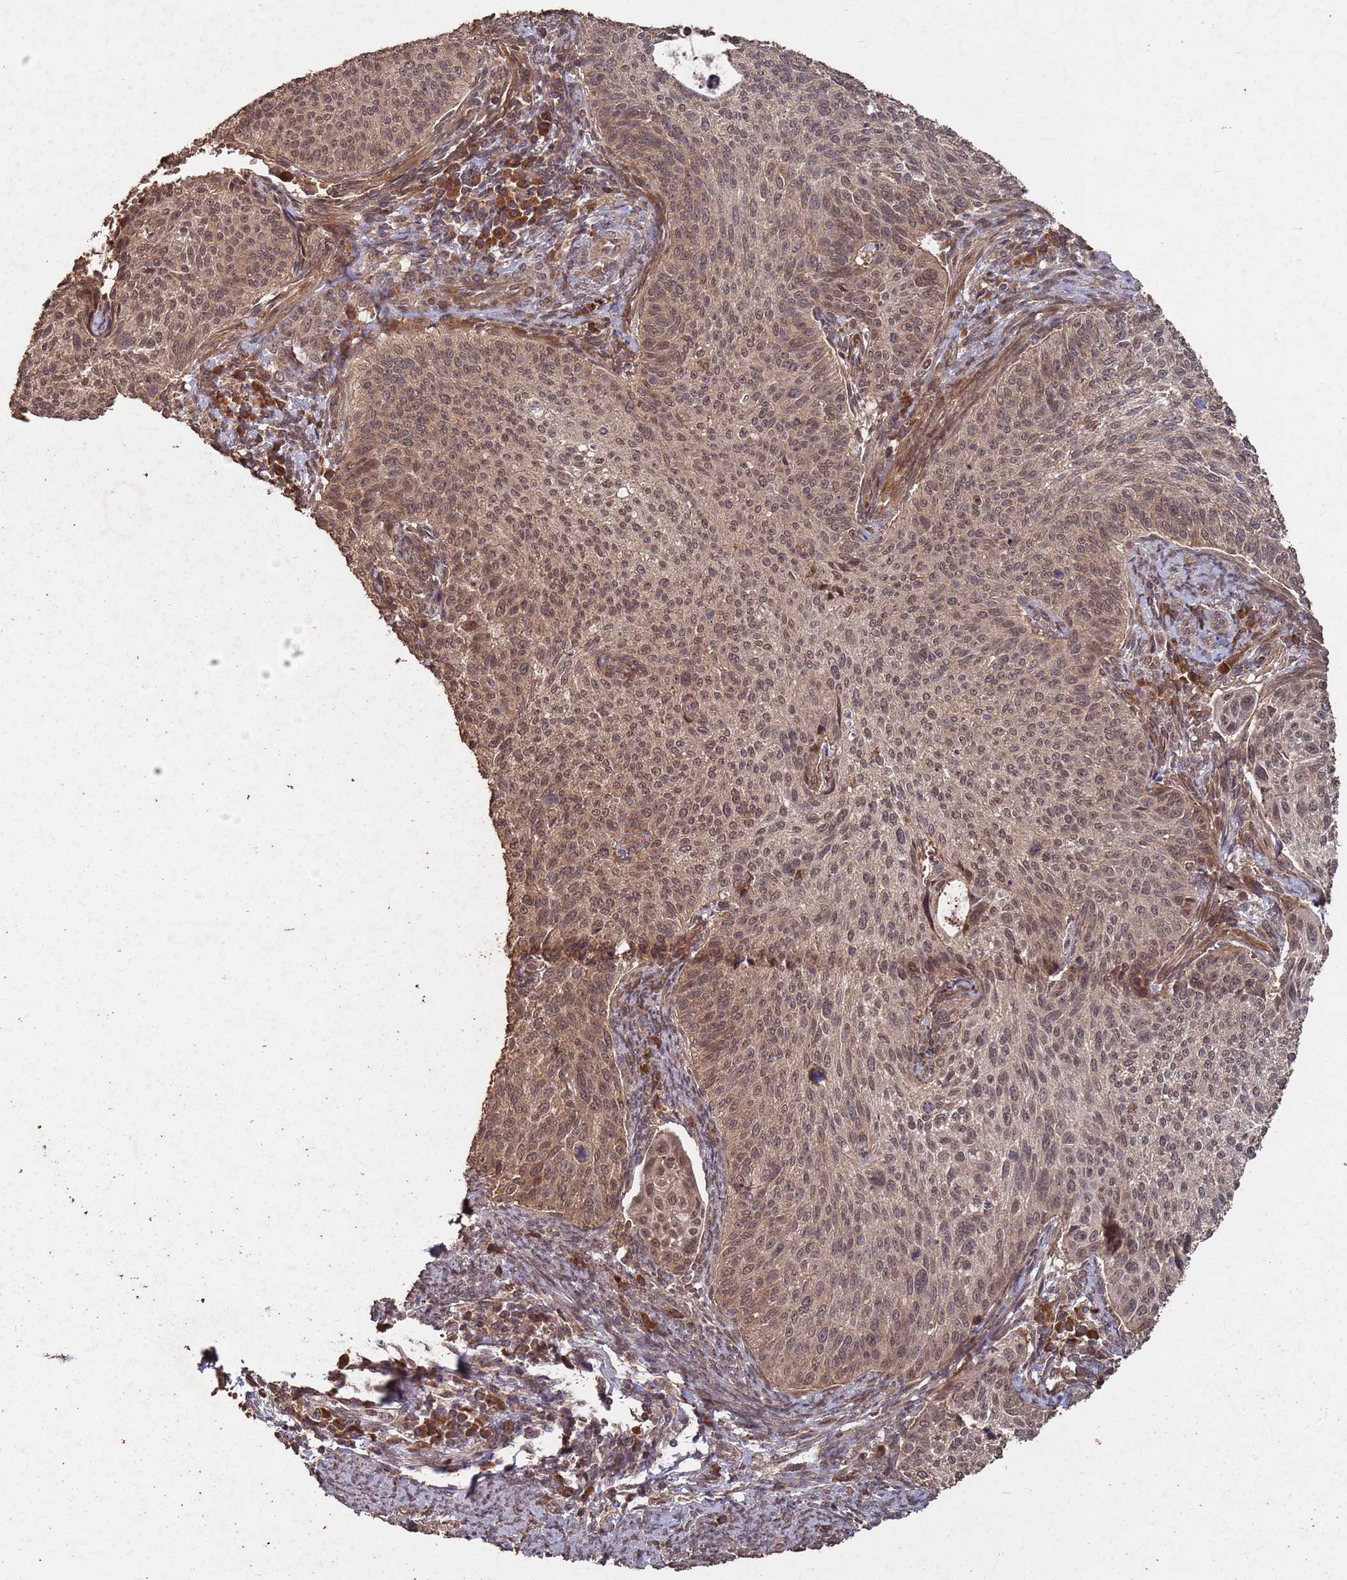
{"staining": {"intensity": "moderate", "quantity": ">75%", "location": "nuclear"}, "tissue": "cervical cancer", "cell_type": "Tumor cells", "image_type": "cancer", "snomed": [{"axis": "morphology", "description": "Squamous cell carcinoma, NOS"}, {"axis": "topography", "description": "Cervix"}], "caption": "Immunohistochemistry histopathology image of human cervical squamous cell carcinoma stained for a protein (brown), which demonstrates medium levels of moderate nuclear positivity in about >75% of tumor cells.", "gene": "FRAT1", "patient": {"sex": "female", "age": 70}}